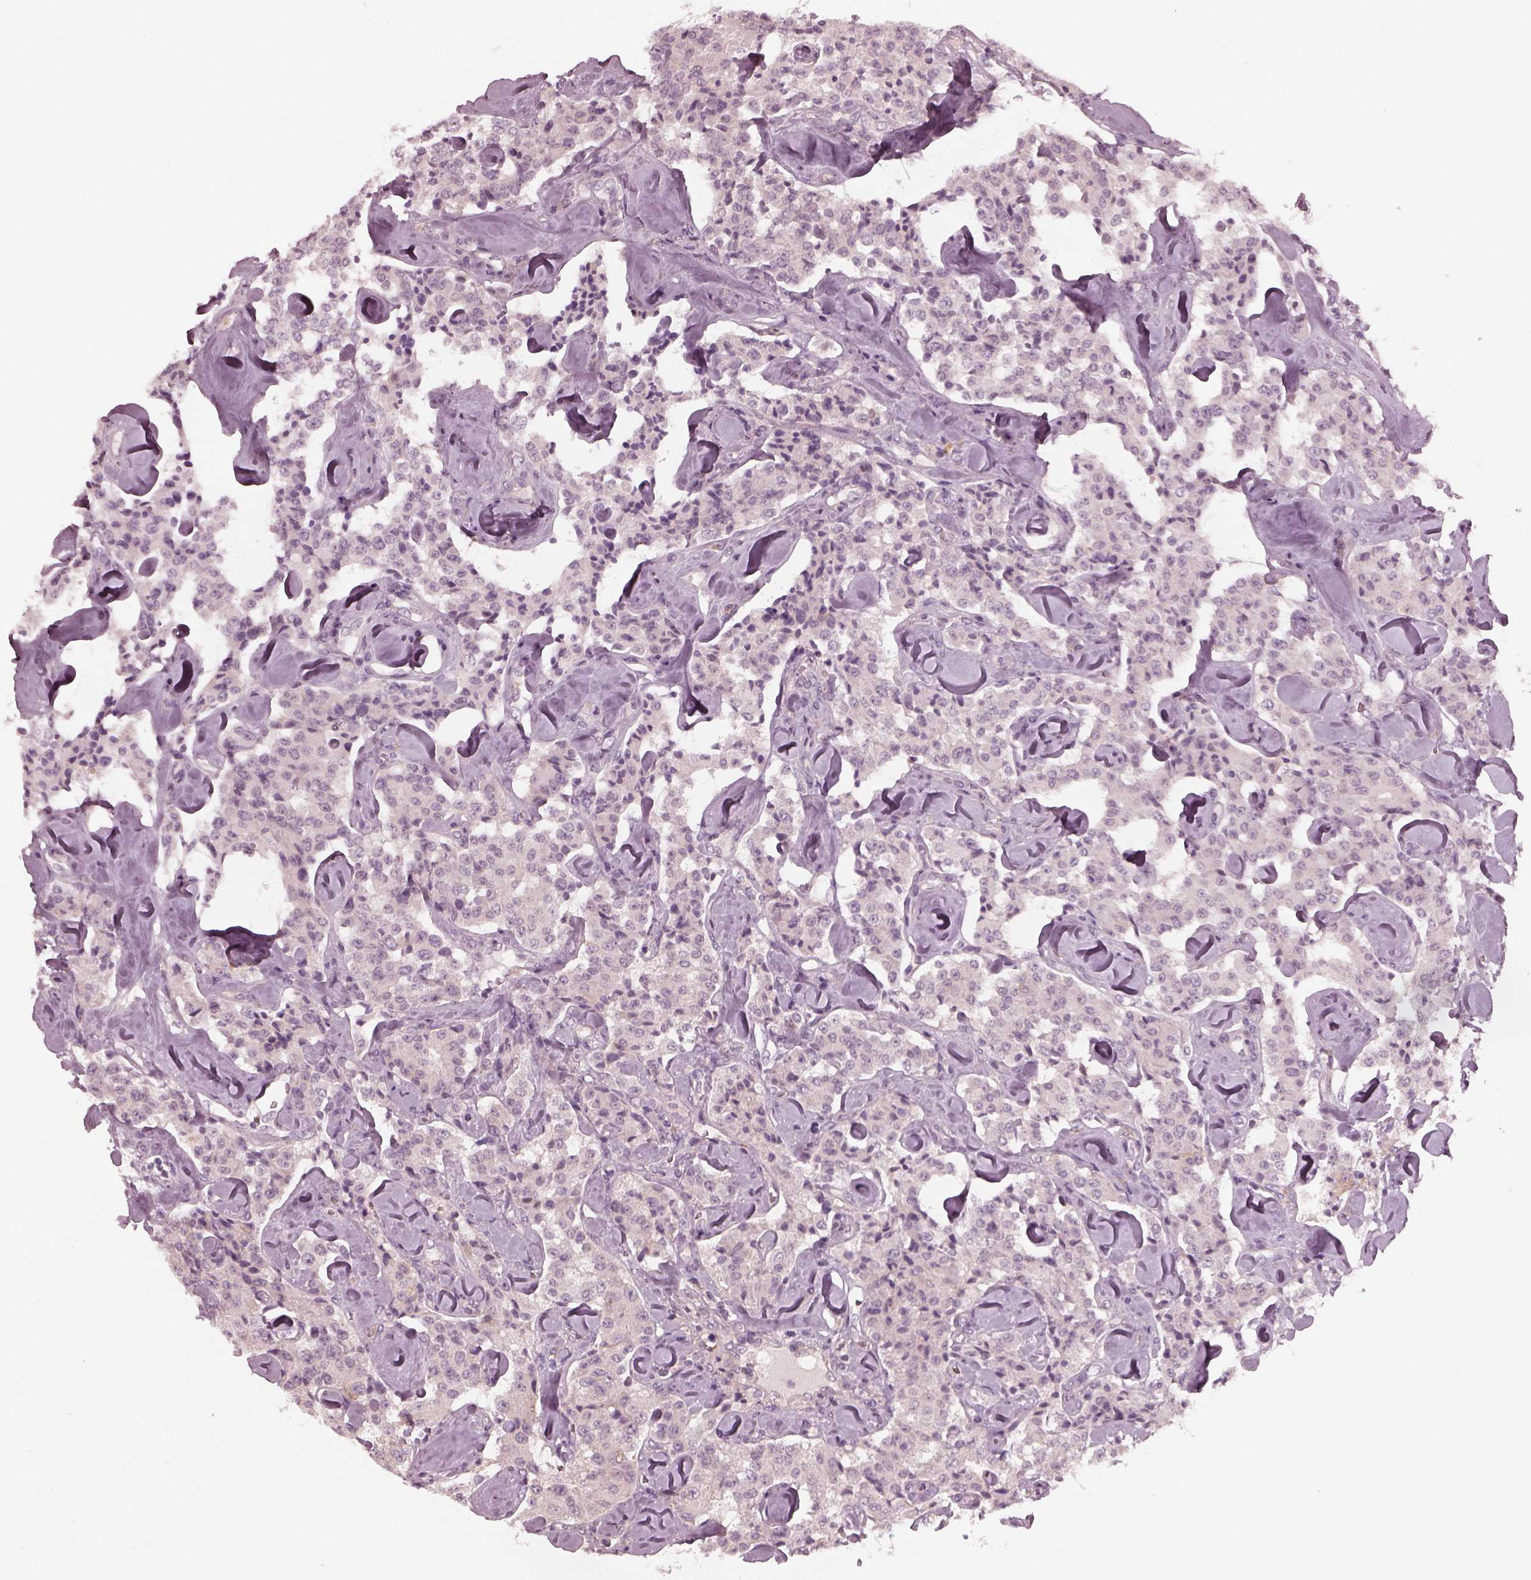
{"staining": {"intensity": "negative", "quantity": "none", "location": "none"}, "tissue": "carcinoid", "cell_type": "Tumor cells", "image_type": "cancer", "snomed": [{"axis": "morphology", "description": "Carcinoid, malignant, NOS"}, {"axis": "topography", "description": "Pancreas"}], "caption": "A high-resolution photomicrograph shows immunohistochemistry (IHC) staining of carcinoid, which shows no significant staining in tumor cells.", "gene": "CHIT1", "patient": {"sex": "male", "age": 41}}